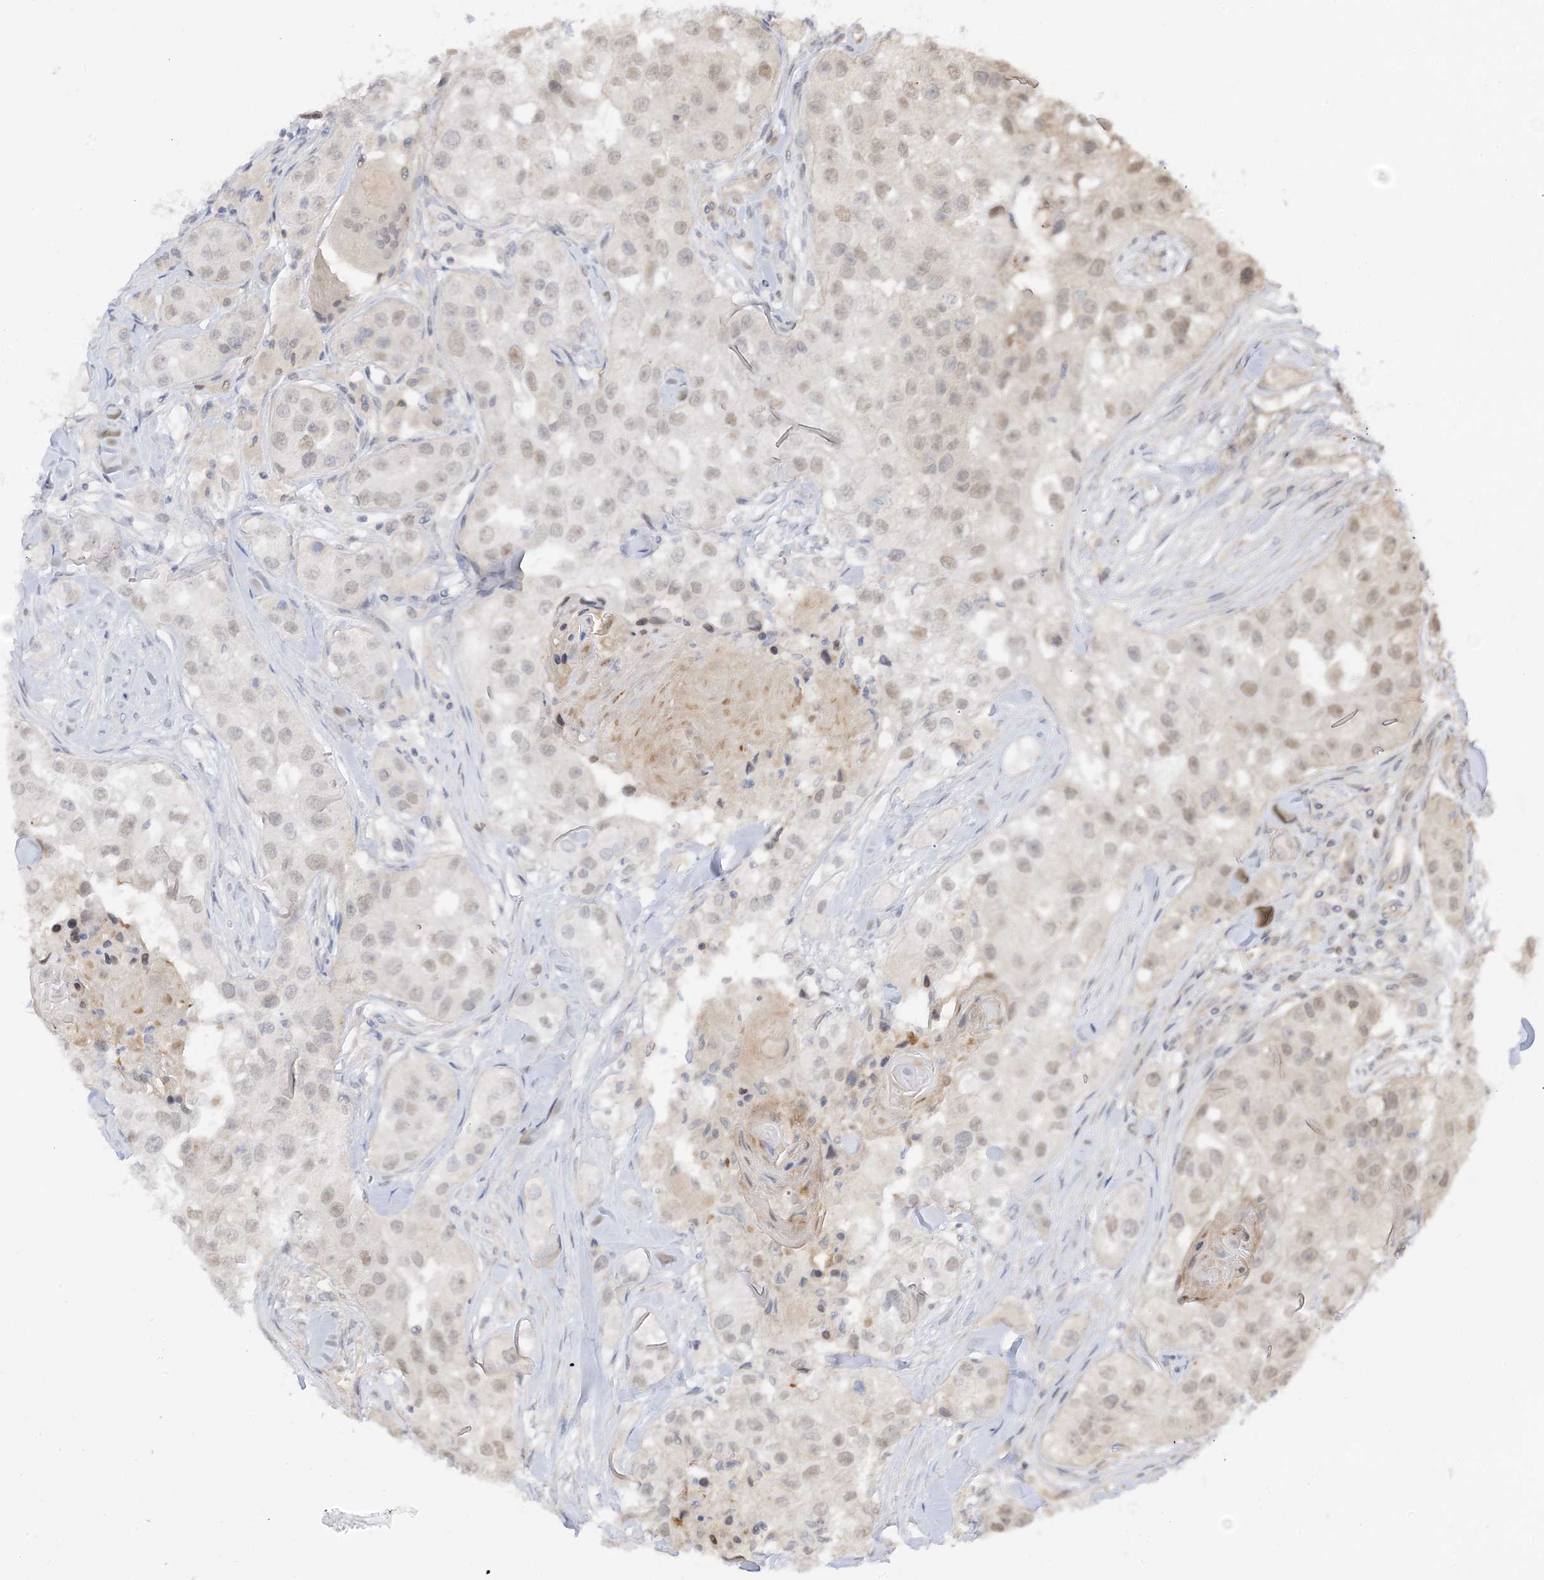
{"staining": {"intensity": "weak", "quantity": "25%-75%", "location": "nuclear"}, "tissue": "head and neck cancer", "cell_type": "Tumor cells", "image_type": "cancer", "snomed": [{"axis": "morphology", "description": "Normal tissue, NOS"}, {"axis": "morphology", "description": "Squamous cell carcinoma, NOS"}, {"axis": "topography", "description": "Skeletal muscle"}, {"axis": "topography", "description": "Head-Neck"}], "caption": "Head and neck squamous cell carcinoma stained with a brown dye exhibits weak nuclear positive staining in approximately 25%-75% of tumor cells.", "gene": "WDR26", "patient": {"sex": "male", "age": 51}}